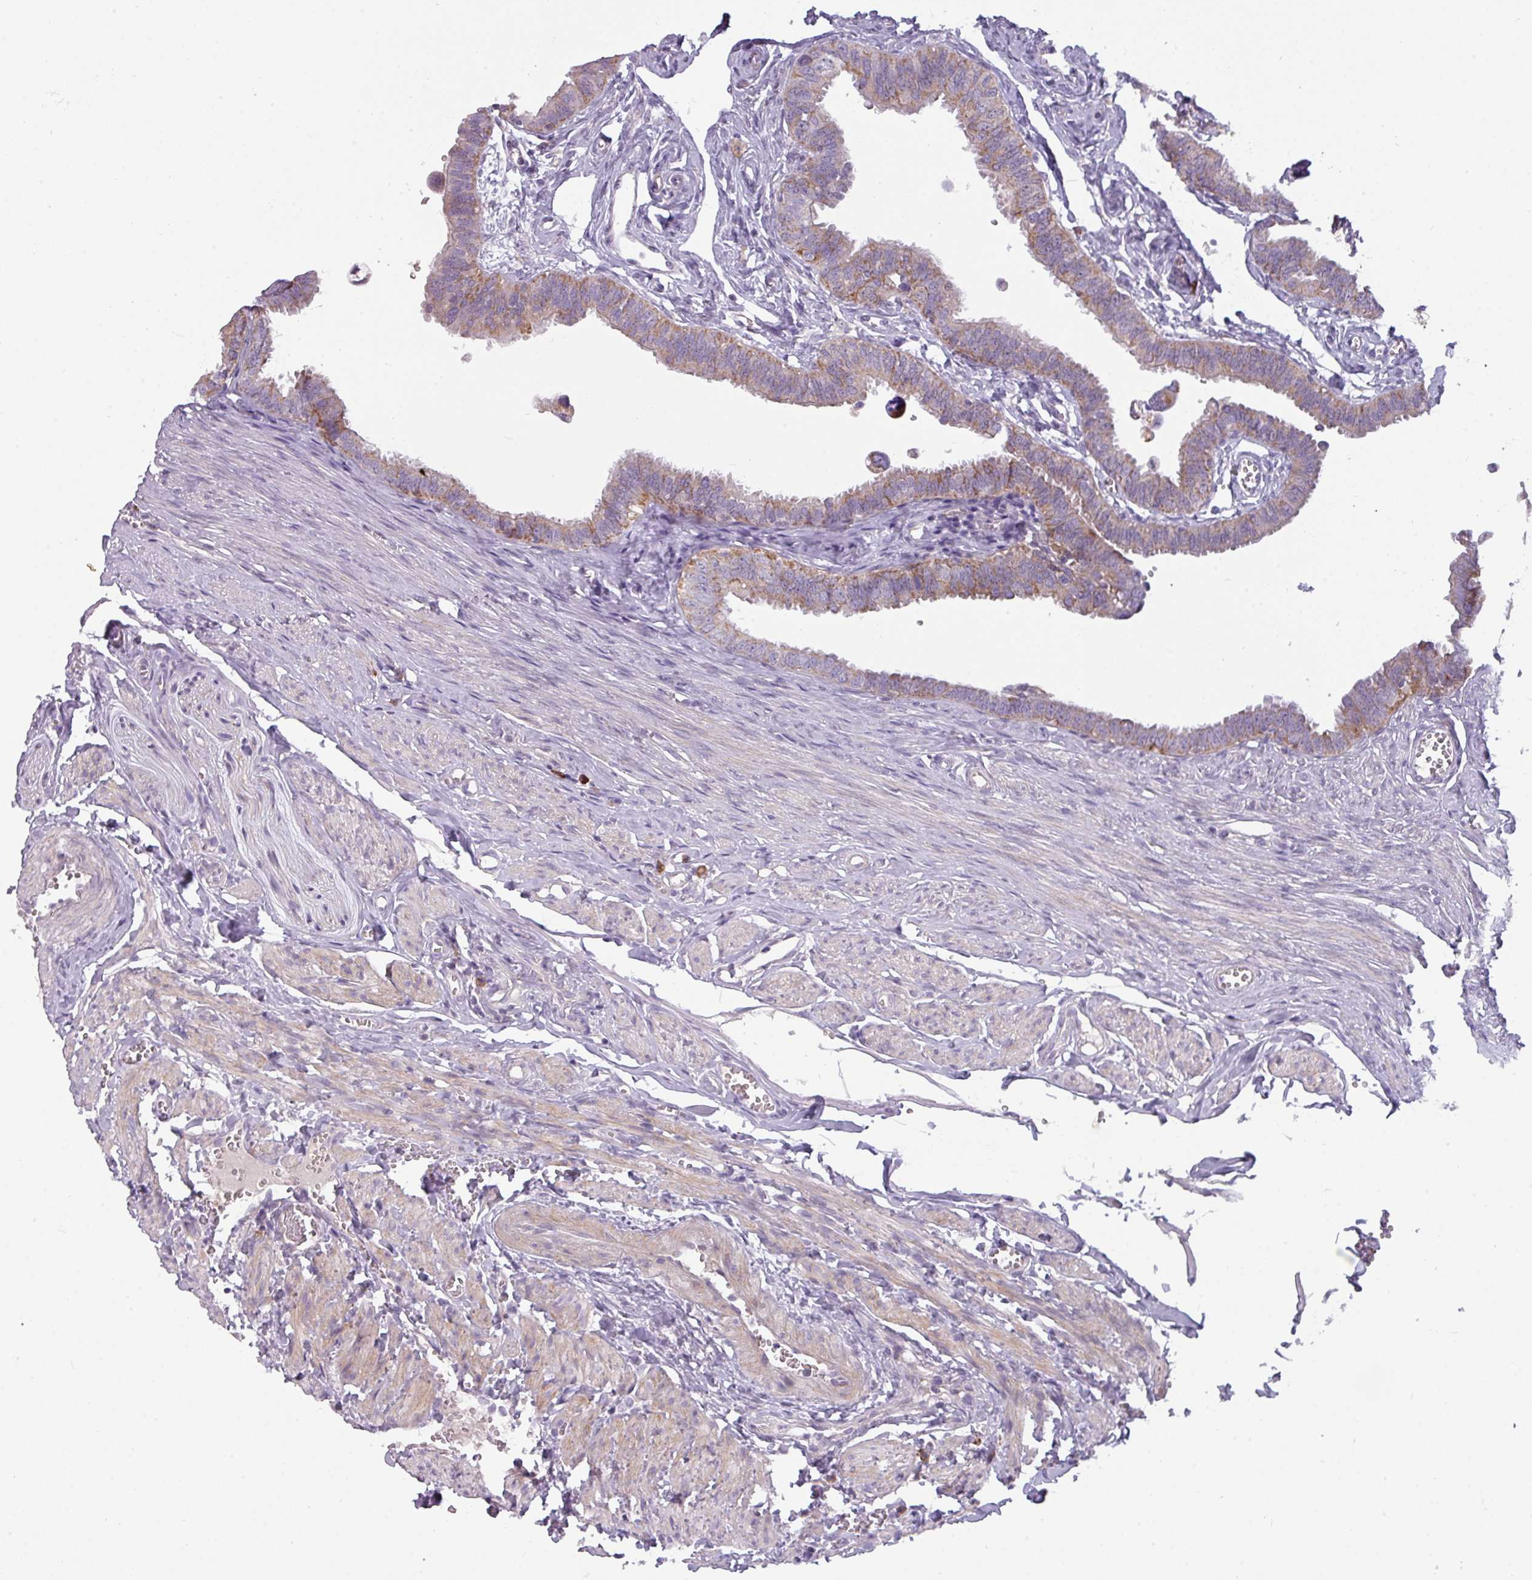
{"staining": {"intensity": "weak", "quantity": "25%-75%", "location": "cytoplasmic/membranous"}, "tissue": "fallopian tube", "cell_type": "Glandular cells", "image_type": "normal", "snomed": [{"axis": "morphology", "description": "Normal tissue, NOS"}, {"axis": "morphology", "description": "Carcinoma, NOS"}, {"axis": "topography", "description": "Fallopian tube"}, {"axis": "topography", "description": "Ovary"}], "caption": "Immunohistochemical staining of unremarkable fallopian tube reveals 25%-75% levels of weak cytoplasmic/membranous protein expression in approximately 25%-75% of glandular cells. The protein is shown in brown color, while the nuclei are stained blue.", "gene": "C2orf68", "patient": {"sex": "female", "age": 59}}